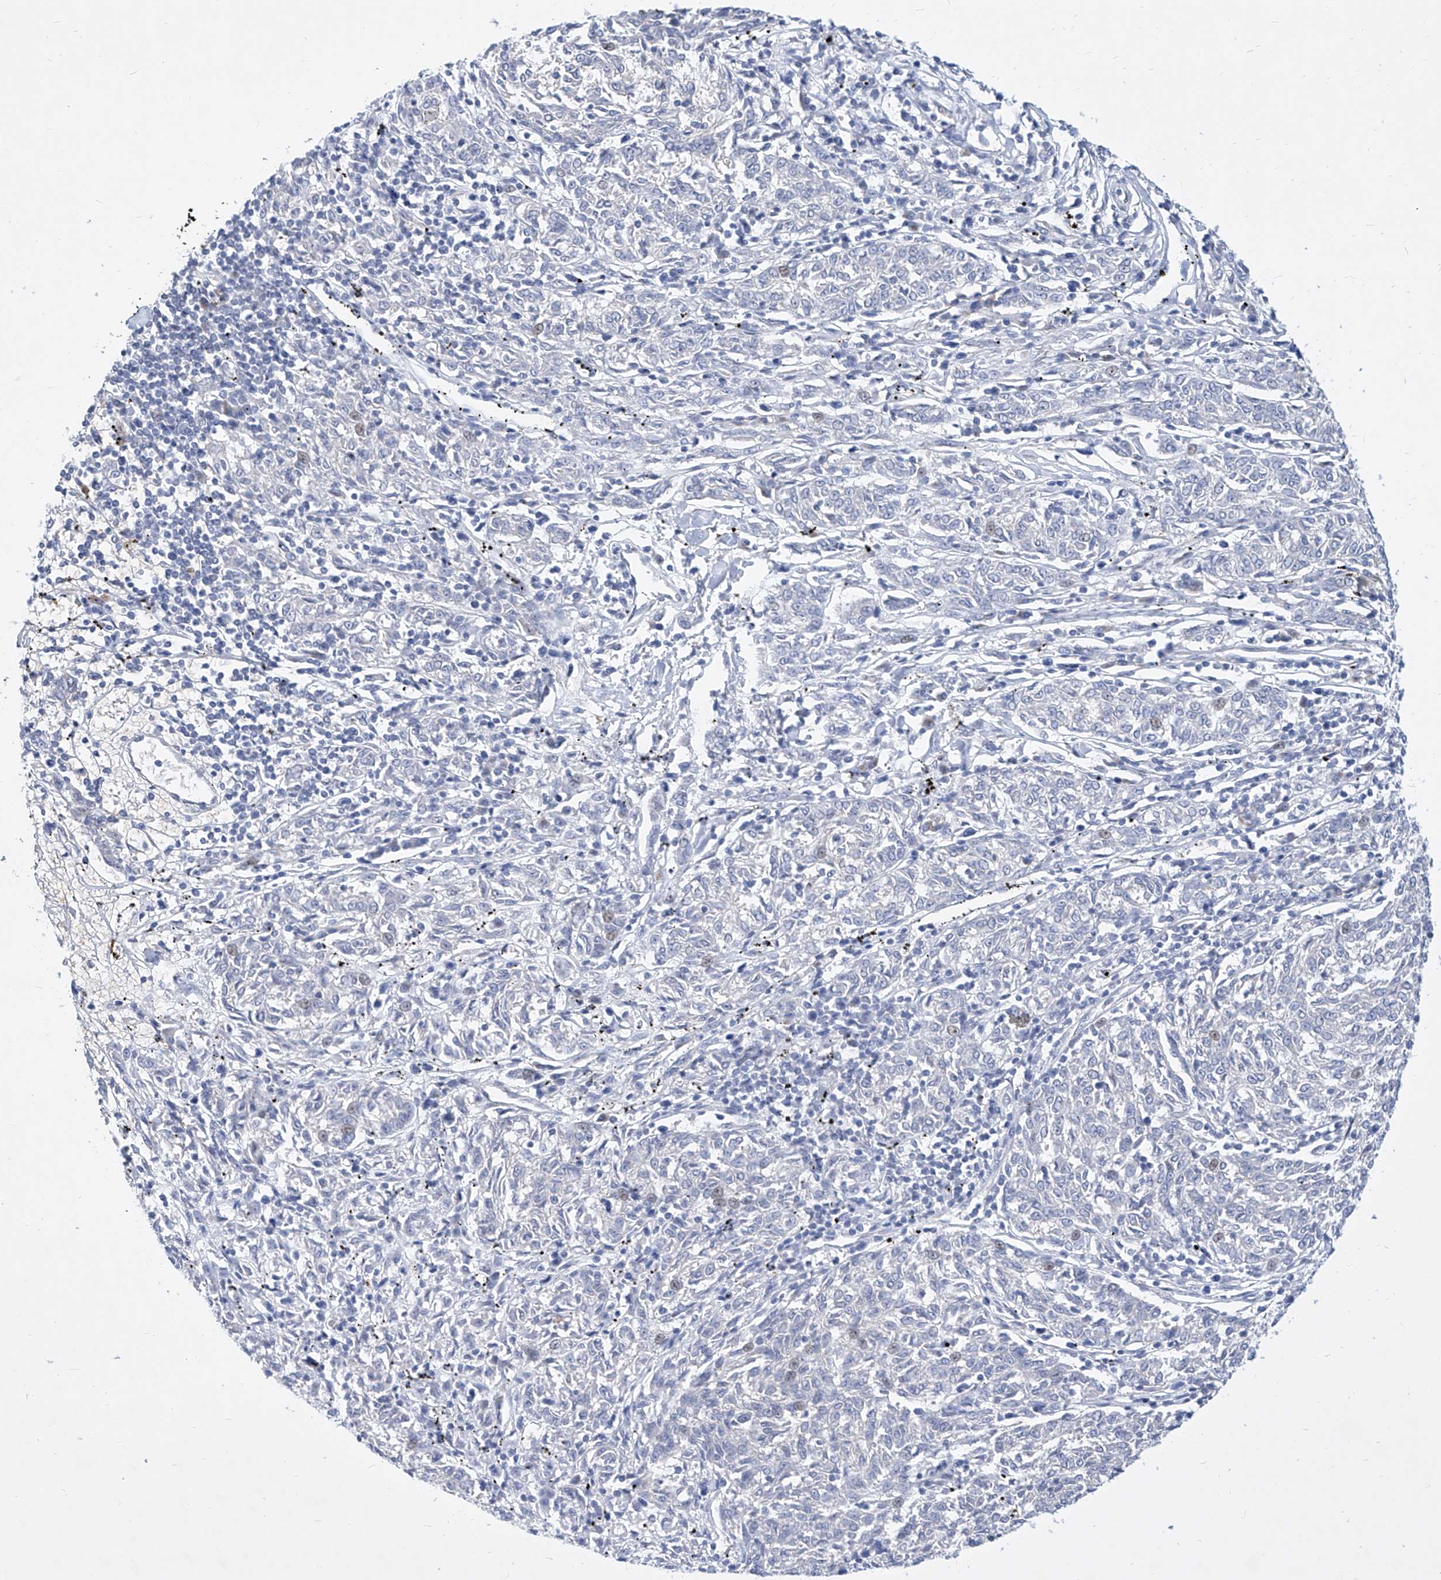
{"staining": {"intensity": "negative", "quantity": "none", "location": "none"}, "tissue": "melanoma", "cell_type": "Tumor cells", "image_type": "cancer", "snomed": [{"axis": "morphology", "description": "Malignant melanoma, NOS"}, {"axis": "topography", "description": "Skin"}], "caption": "Immunohistochemical staining of human malignant melanoma displays no significant expression in tumor cells.", "gene": "MX2", "patient": {"sex": "female", "age": 72}}